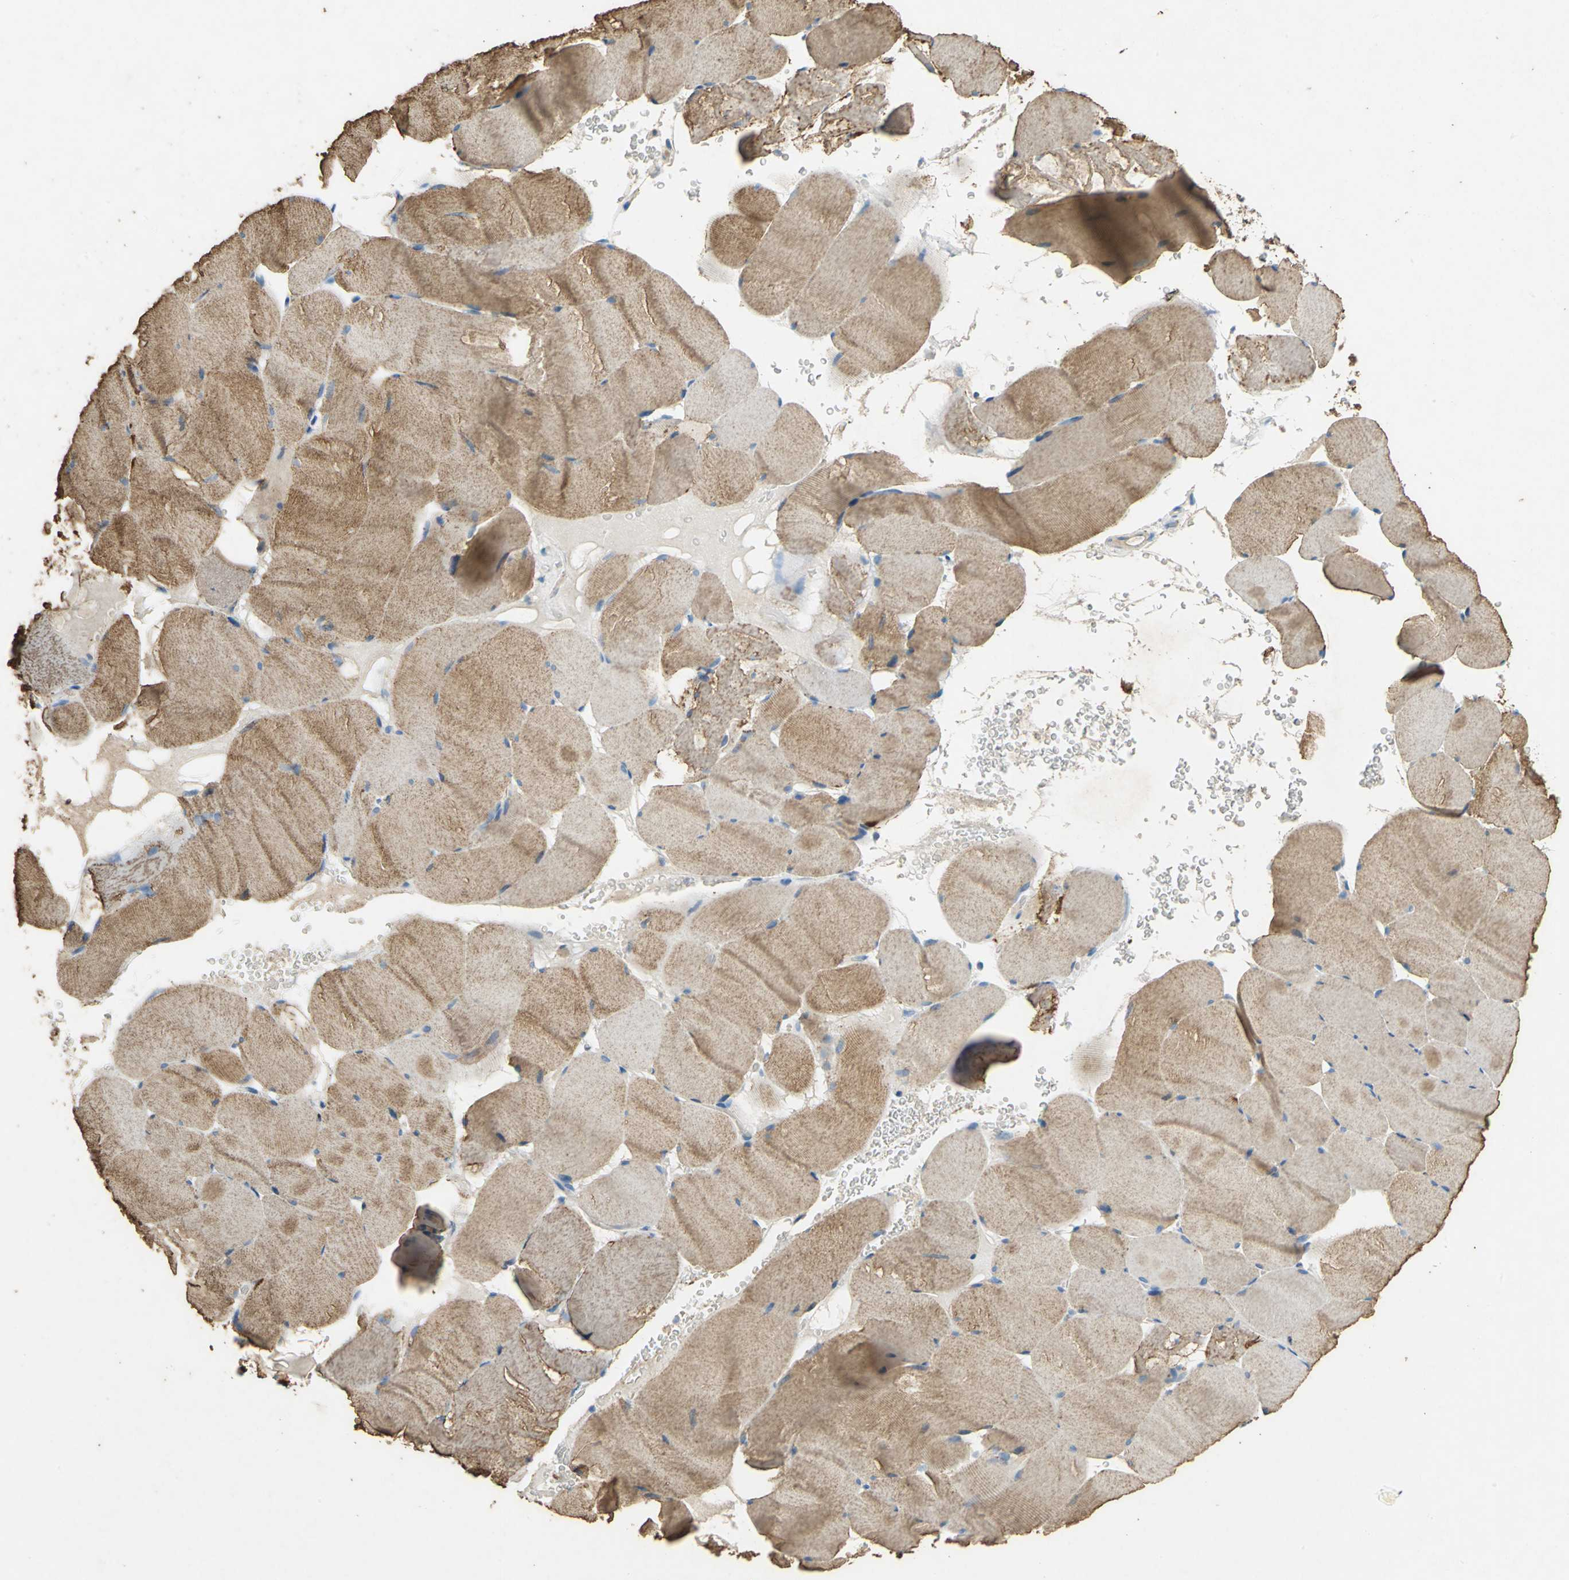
{"staining": {"intensity": "moderate", "quantity": ">75%", "location": "cytoplasmic/membranous"}, "tissue": "skeletal muscle", "cell_type": "Myocytes", "image_type": "normal", "snomed": [{"axis": "morphology", "description": "Normal tissue, NOS"}, {"axis": "topography", "description": "Skeletal muscle"}], "caption": "A histopathology image showing moderate cytoplasmic/membranous staining in about >75% of myocytes in benign skeletal muscle, as visualized by brown immunohistochemical staining.", "gene": "ADAMTS5", "patient": {"sex": "male", "age": 62}}